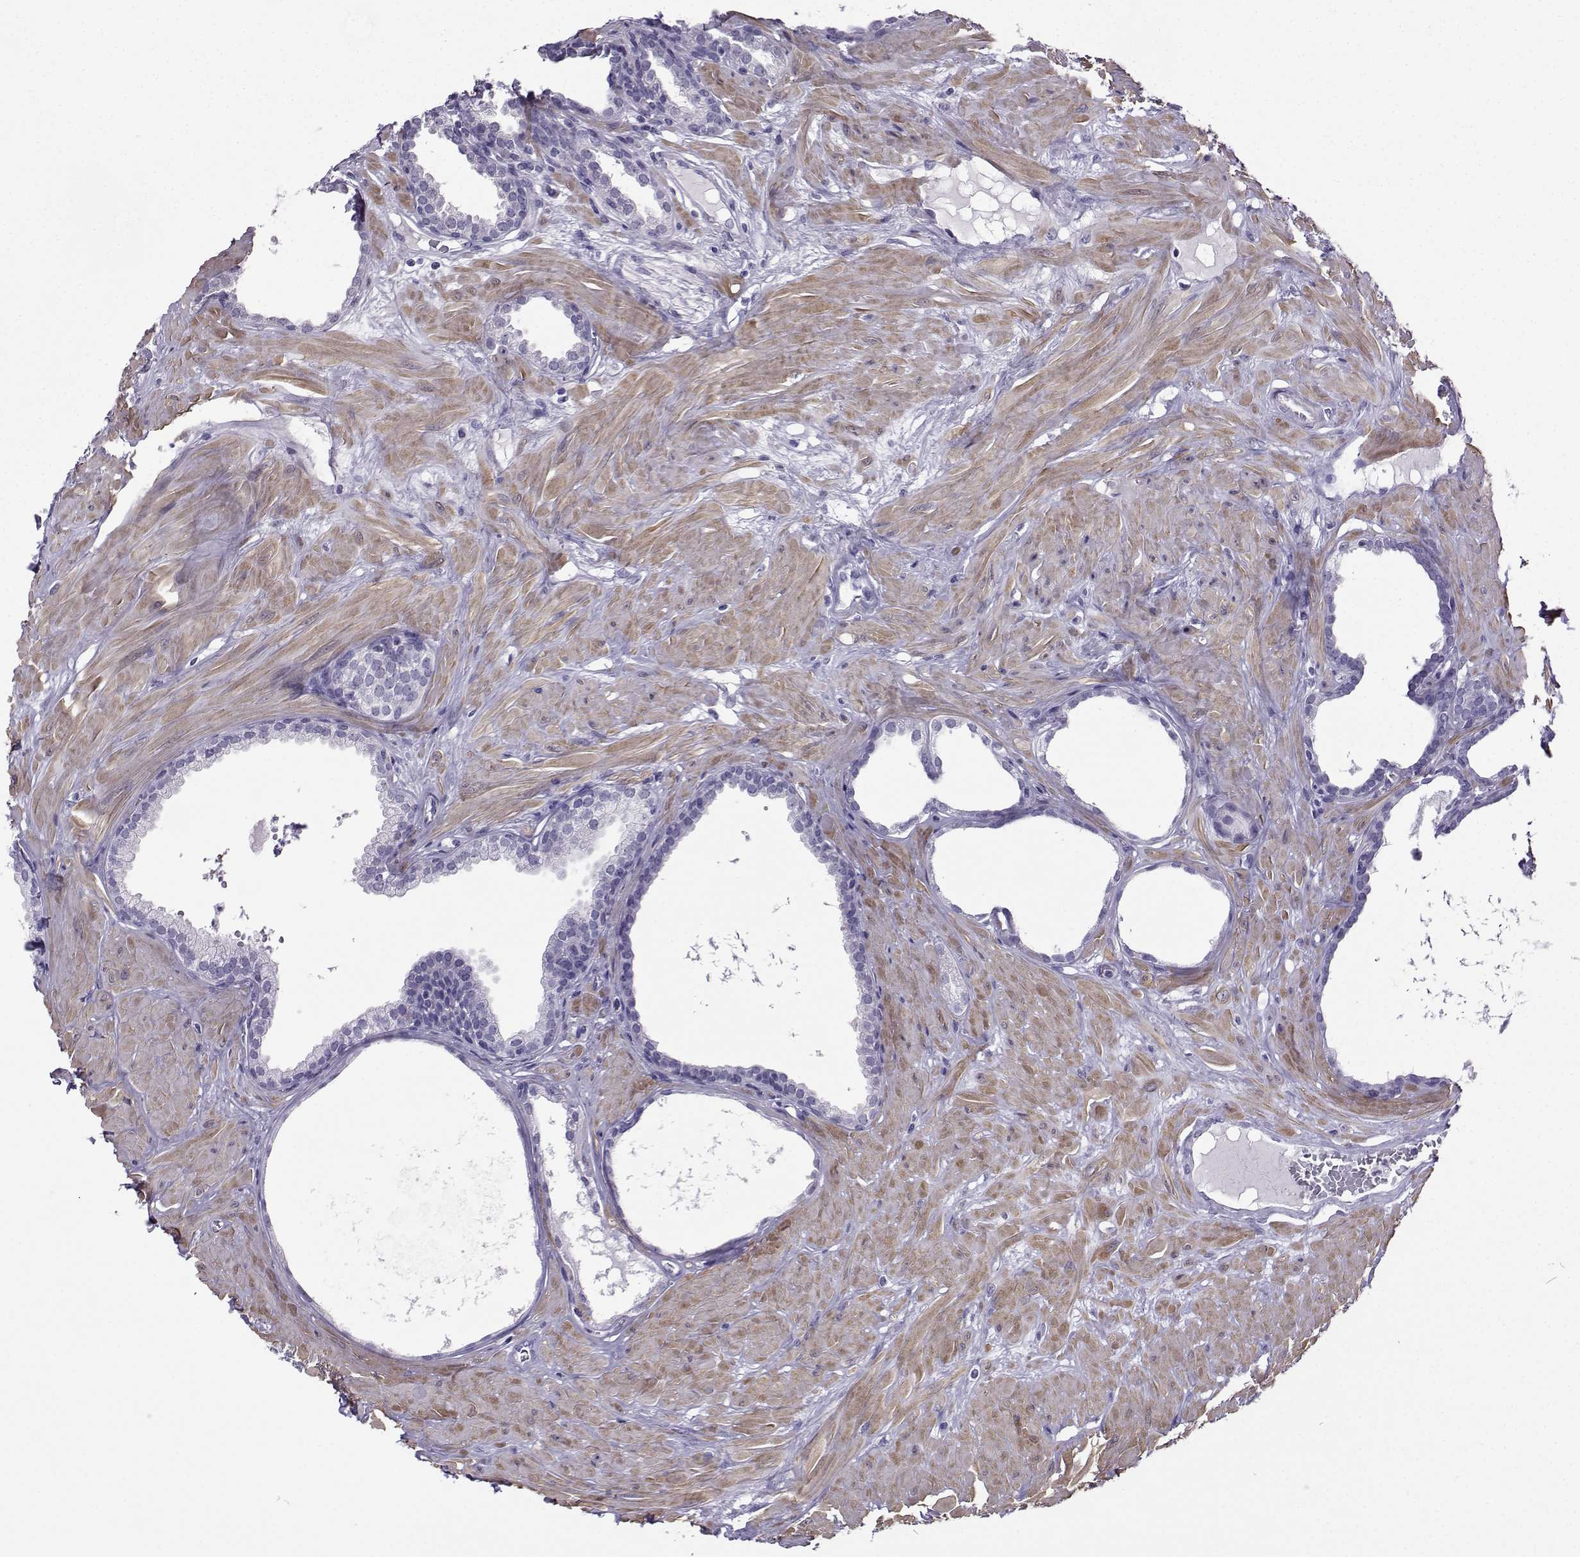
{"staining": {"intensity": "negative", "quantity": "none", "location": "none"}, "tissue": "prostate", "cell_type": "Glandular cells", "image_type": "normal", "snomed": [{"axis": "morphology", "description": "Normal tissue, NOS"}, {"axis": "topography", "description": "Prostate"}], "caption": "IHC histopathology image of normal prostate: human prostate stained with DAB (3,3'-diaminobenzidine) reveals no significant protein positivity in glandular cells. Brightfield microscopy of immunohistochemistry (IHC) stained with DAB (3,3'-diaminobenzidine) (brown) and hematoxylin (blue), captured at high magnification.", "gene": "KIF17", "patient": {"sex": "male", "age": 48}}